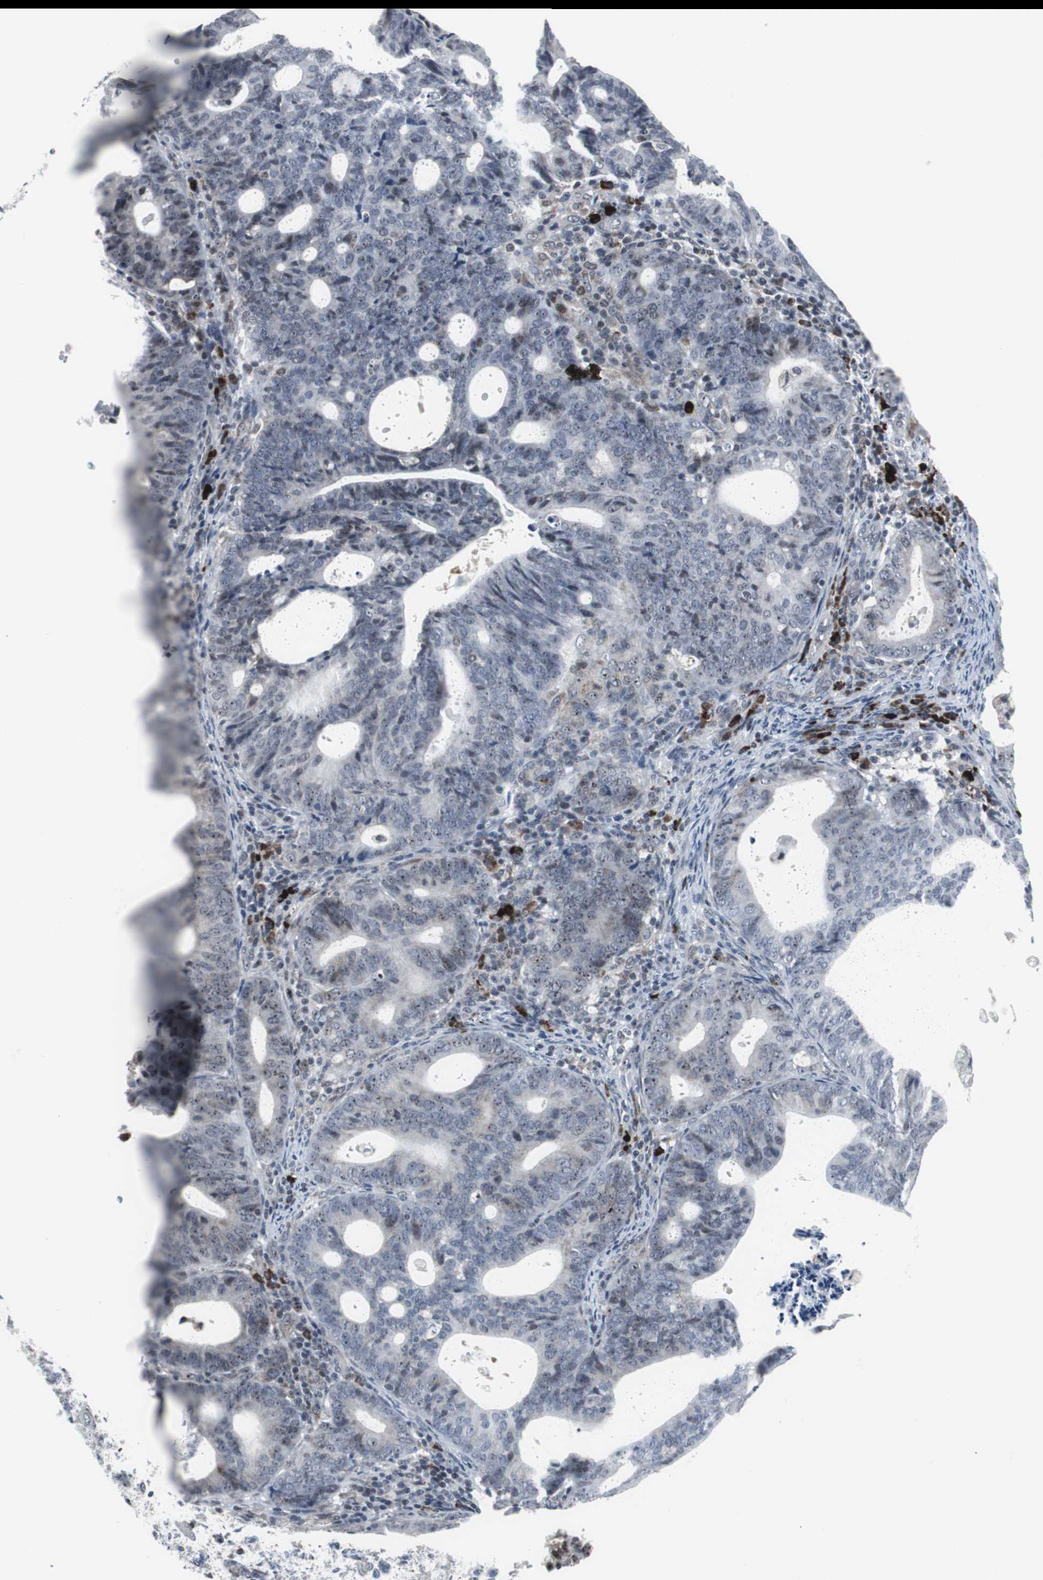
{"staining": {"intensity": "moderate", "quantity": "25%-75%", "location": "nuclear"}, "tissue": "endometrial cancer", "cell_type": "Tumor cells", "image_type": "cancer", "snomed": [{"axis": "morphology", "description": "Adenocarcinoma, NOS"}, {"axis": "topography", "description": "Uterus"}], "caption": "Human endometrial cancer (adenocarcinoma) stained for a protein (brown) demonstrates moderate nuclear positive staining in approximately 25%-75% of tumor cells.", "gene": "DOK1", "patient": {"sex": "female", "age": 83}}